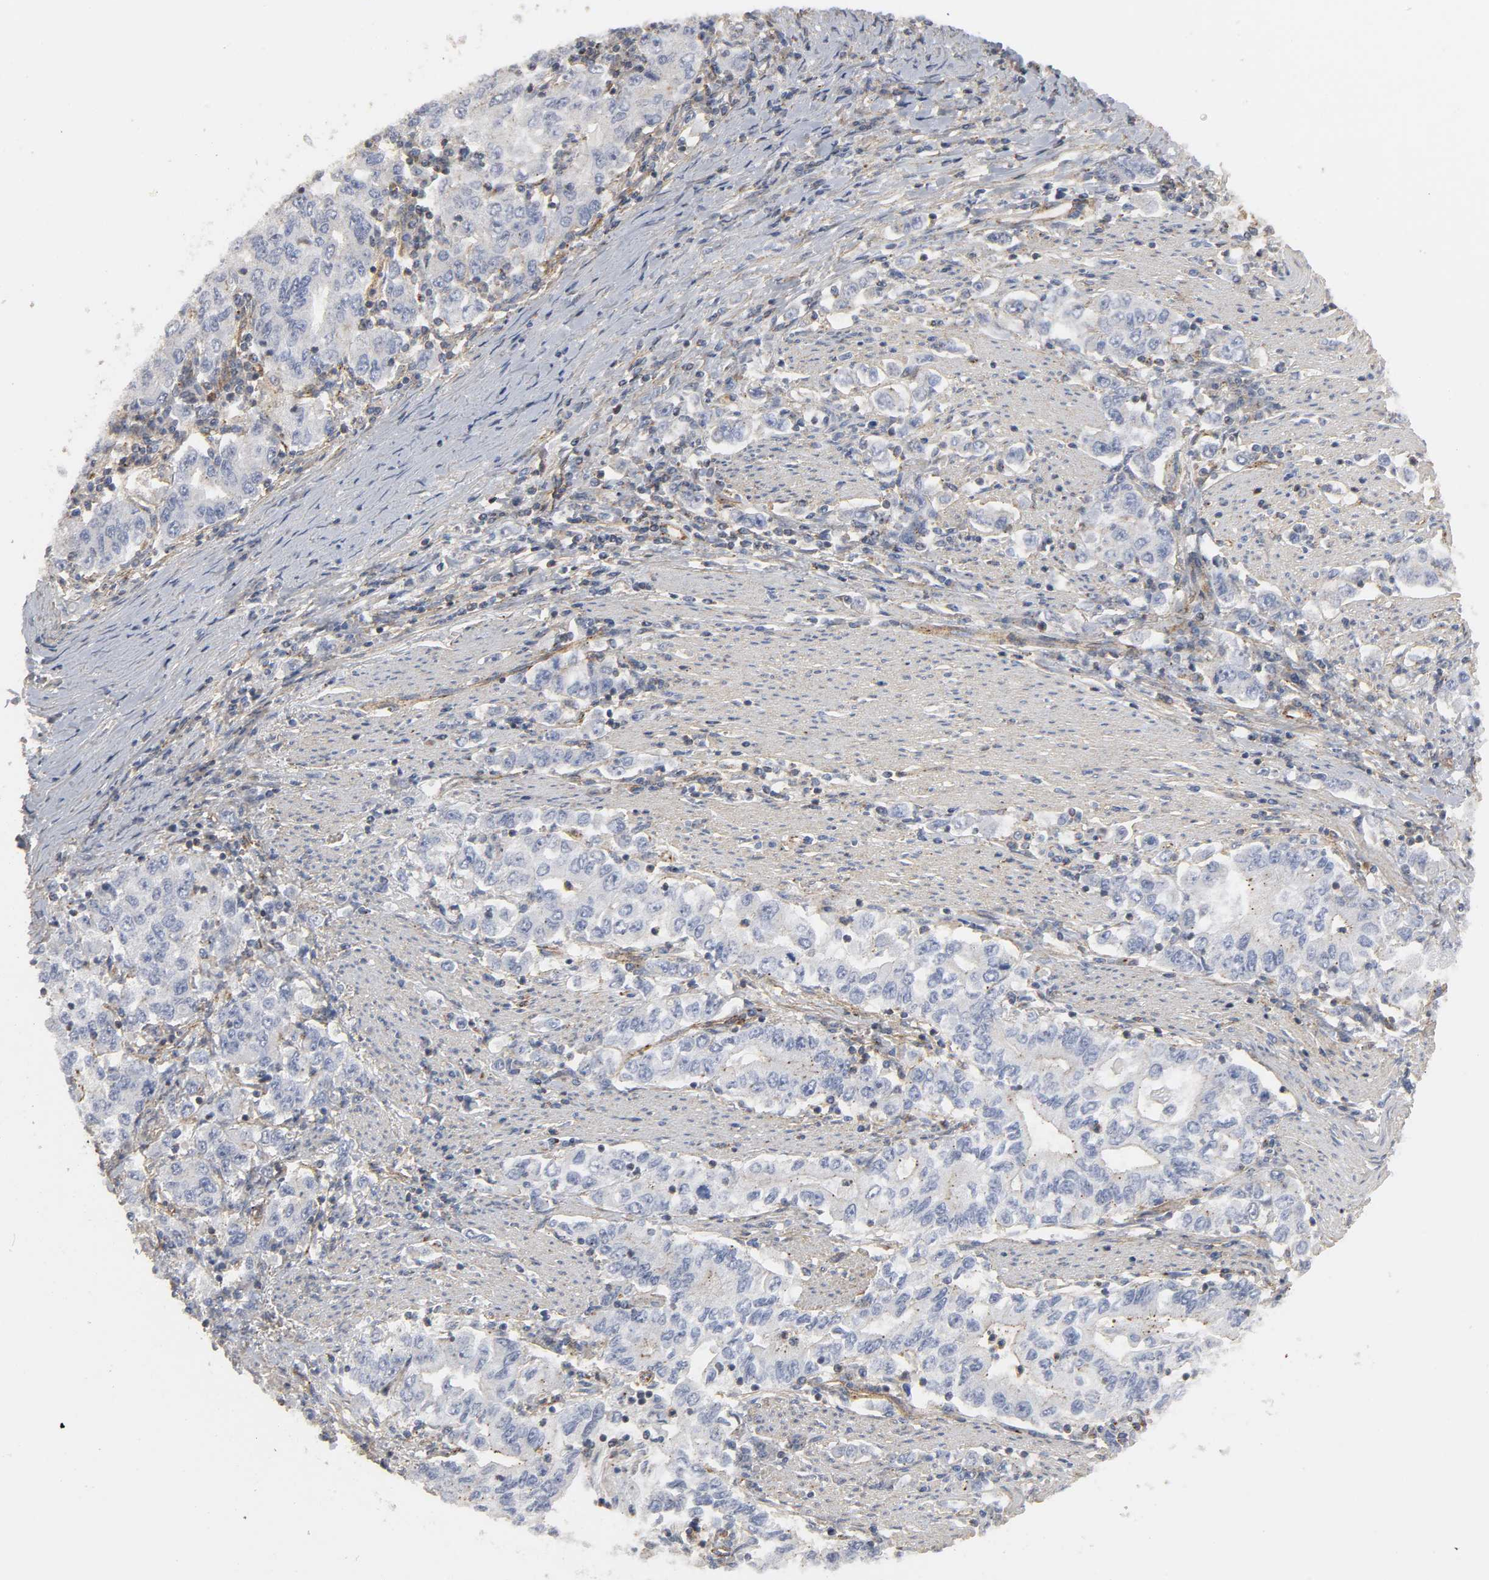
{"staining": {"intensity": "negative", "quantity": "none", "location": "none"}, "tissue": "stomach cancer", "cell_type": "Tumor cells", "image_type": "cancer", "snomed": [{"axis": "morphology", "description": "Adenocarcinoma, NOS"}, {"axis": "topography", "description": "Stomach, lower"}], "caption": "Immunohistochemical staining of human adenocarcinoma (stomach) demonstrates no significant positivity in tumor cells. Brightfield microscopy of immunohistochemistry stained with DAB (brown) and hematoxylin (blue), captured at high magnification.", "gene": "SH3GLB1", "patient": {"sex": "female", "age": 72}}